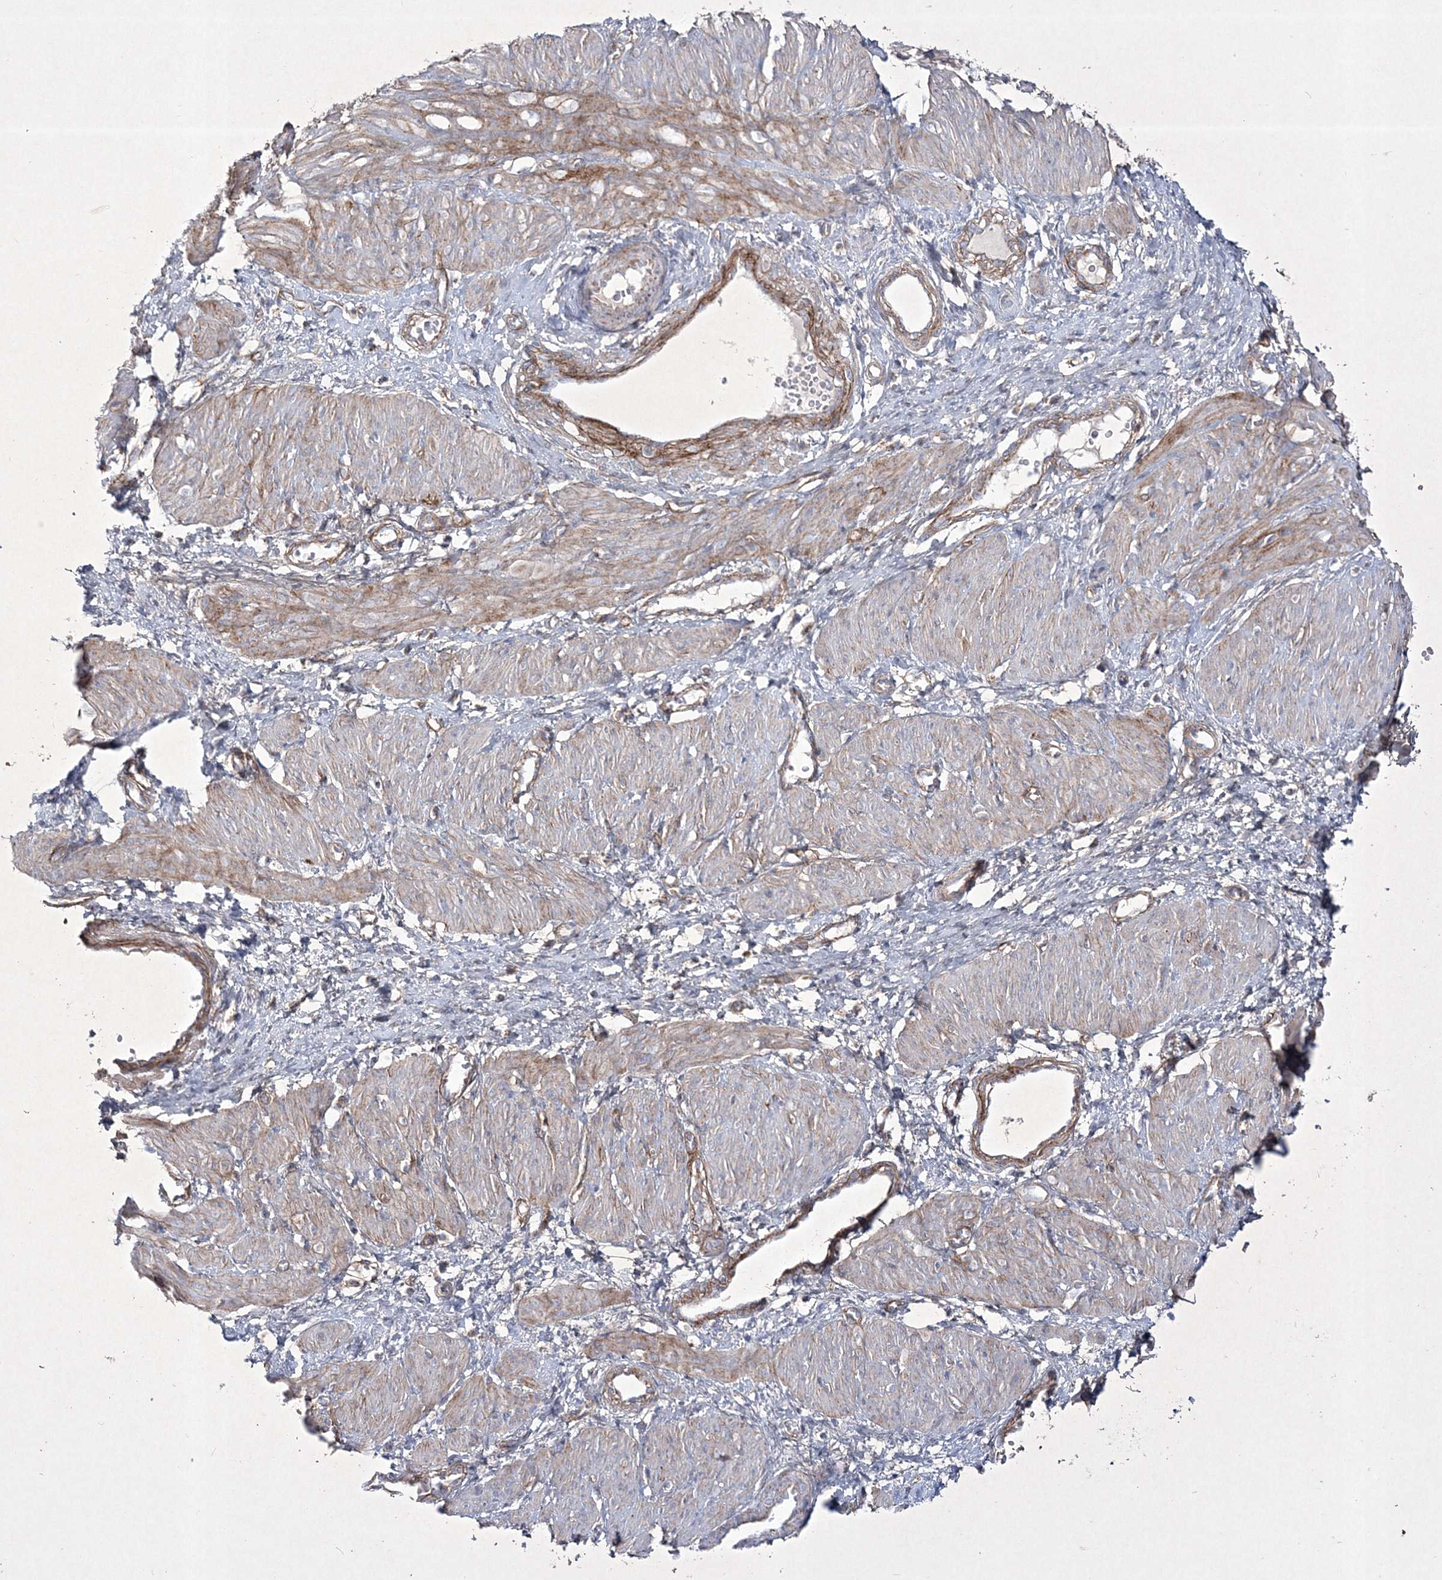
{"staining": {"intensity": "weak", "quantity": "25%-75%", "location": "cytoplasmic/membranous"}, "tissue": "smooth muscle", "cell_type": "Smooth muscle cells", "image_type": "normal", "snomed": [{"axis": "morphology", "description": "Normal tissue, NOS"}, {"axis": "topography", "description": "Endometrium"}], "caption": "Brown immunohistochemical staining in benign human smooth muscle reveals weak cytoplasmic/membranous expression in about 25%-75% of smooth muscle cells.", "gene": "RICTOR", "patient": {"sex": "female", "age": 33}}